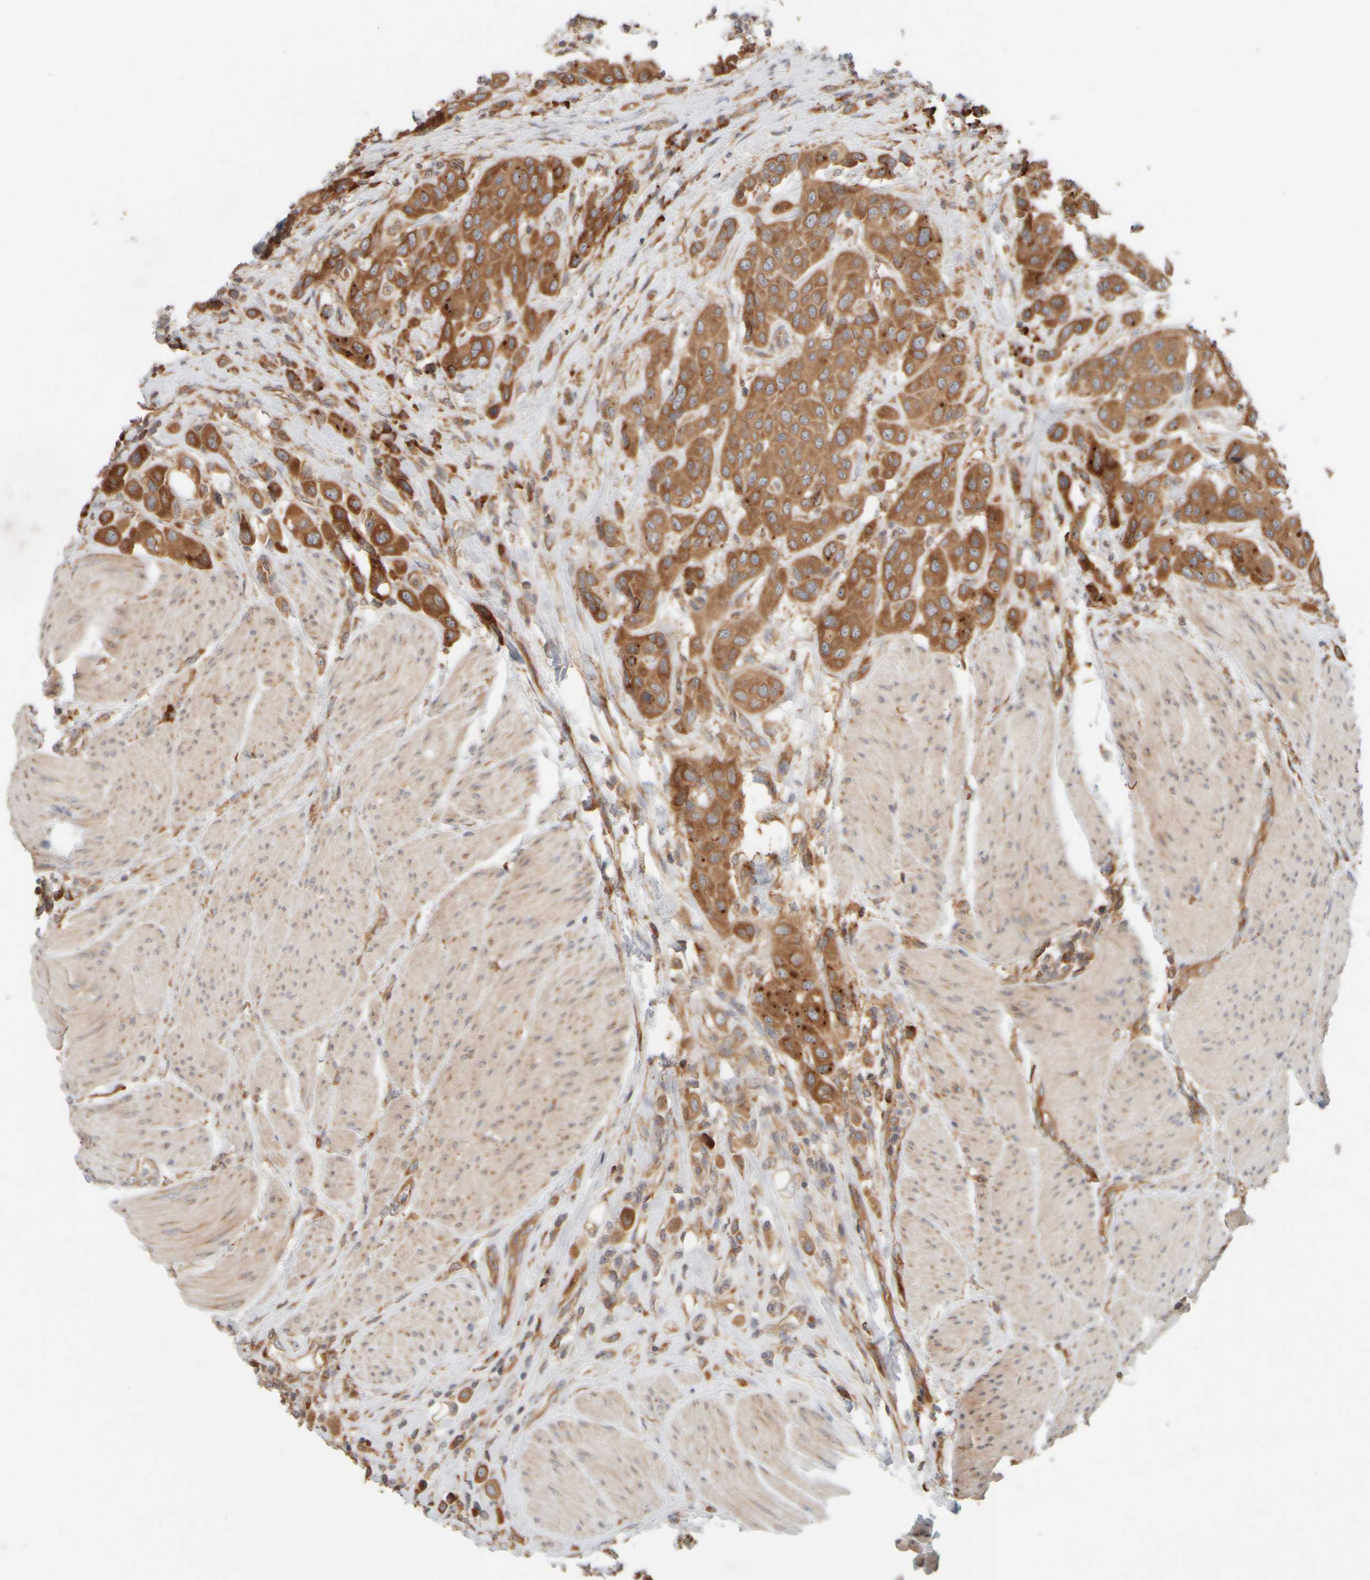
{"staining": {"intensity": "strong", "quantity": ">75%", "location": "cytoplasmic/membranous"}, "tissue": "urothelial cancer", "cell_type": "Tumor cells", "image_type": "cancer", "snomed": [{"axis": "morphology", "description": "Urothelial carcinoma, High grade"}, {"axis": "topography", "description": "Urinary bladder"}], "caption": "A histopathology image of human urothelial carcinoma (high-grade) stained for a protein reveals strong cytoplasmic/membranous brown staining in tumor cells.", "gene": "EIF2B3", "patient": {"sex": "male", "age": 50}}